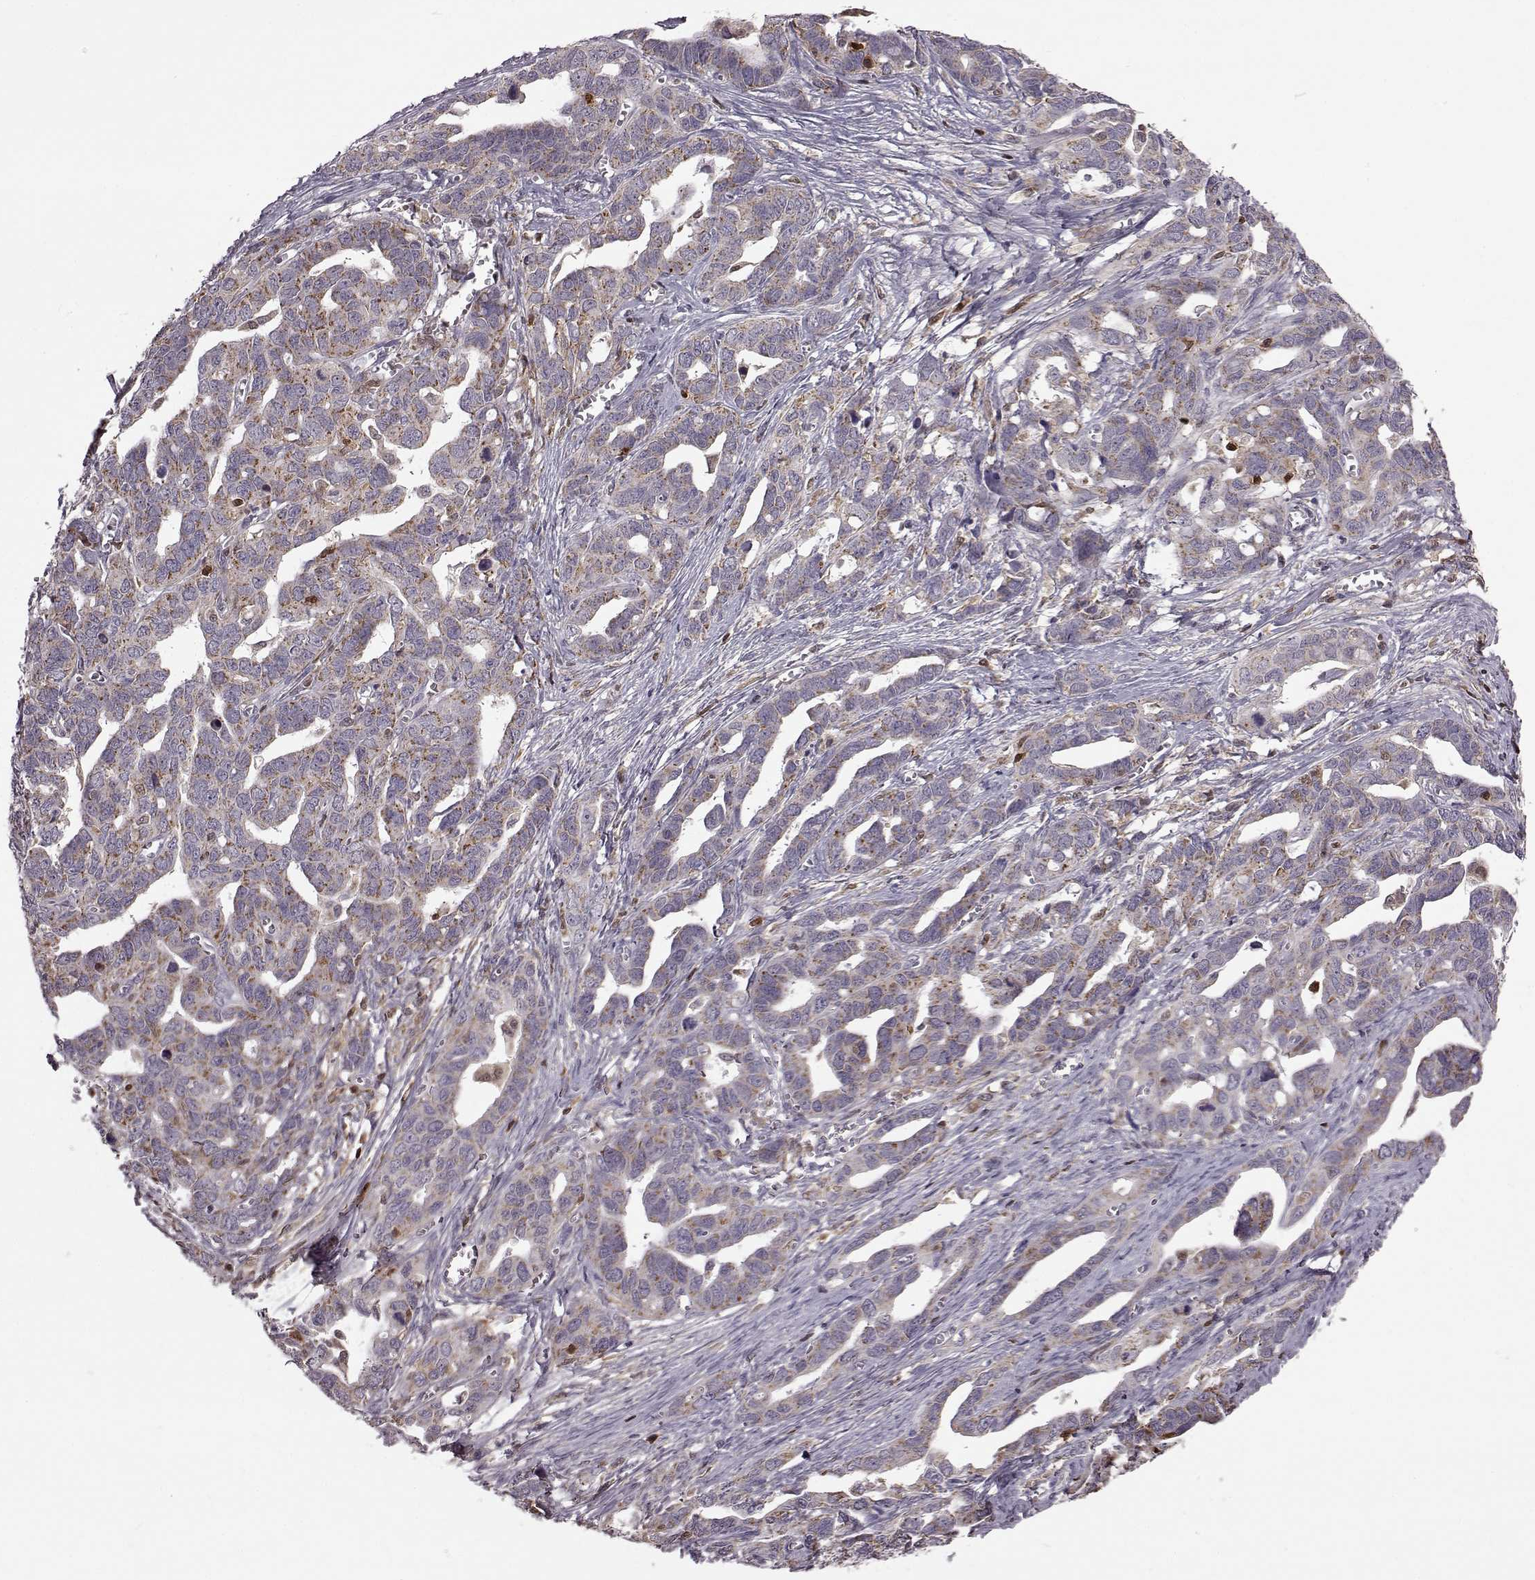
{"staining": {"intensity": "moderate", "quantity": ">75%", "location": "cytoplasmic/membranous"}, "tissue": "ovarian cancer", "cell_type": "Tumor cells", "image_type": "cancer", "snomed": [{"axis": "morphology", "description": "Cystadenocarcinoma, serous, NOS"}, {"axis": "topography", "description": "Ovary"}], "caption": "The photomicrograph demonstrates immunohistochemical staining of ovarian serous cystadenocarcinoma. There is moderate cytoplasmic/membranous expression is appreciated in about >75% of tumor cells. Nuclei are stained in blue.", "gene": "DOK2", "patient": {"sex": "female", "age": 69}}